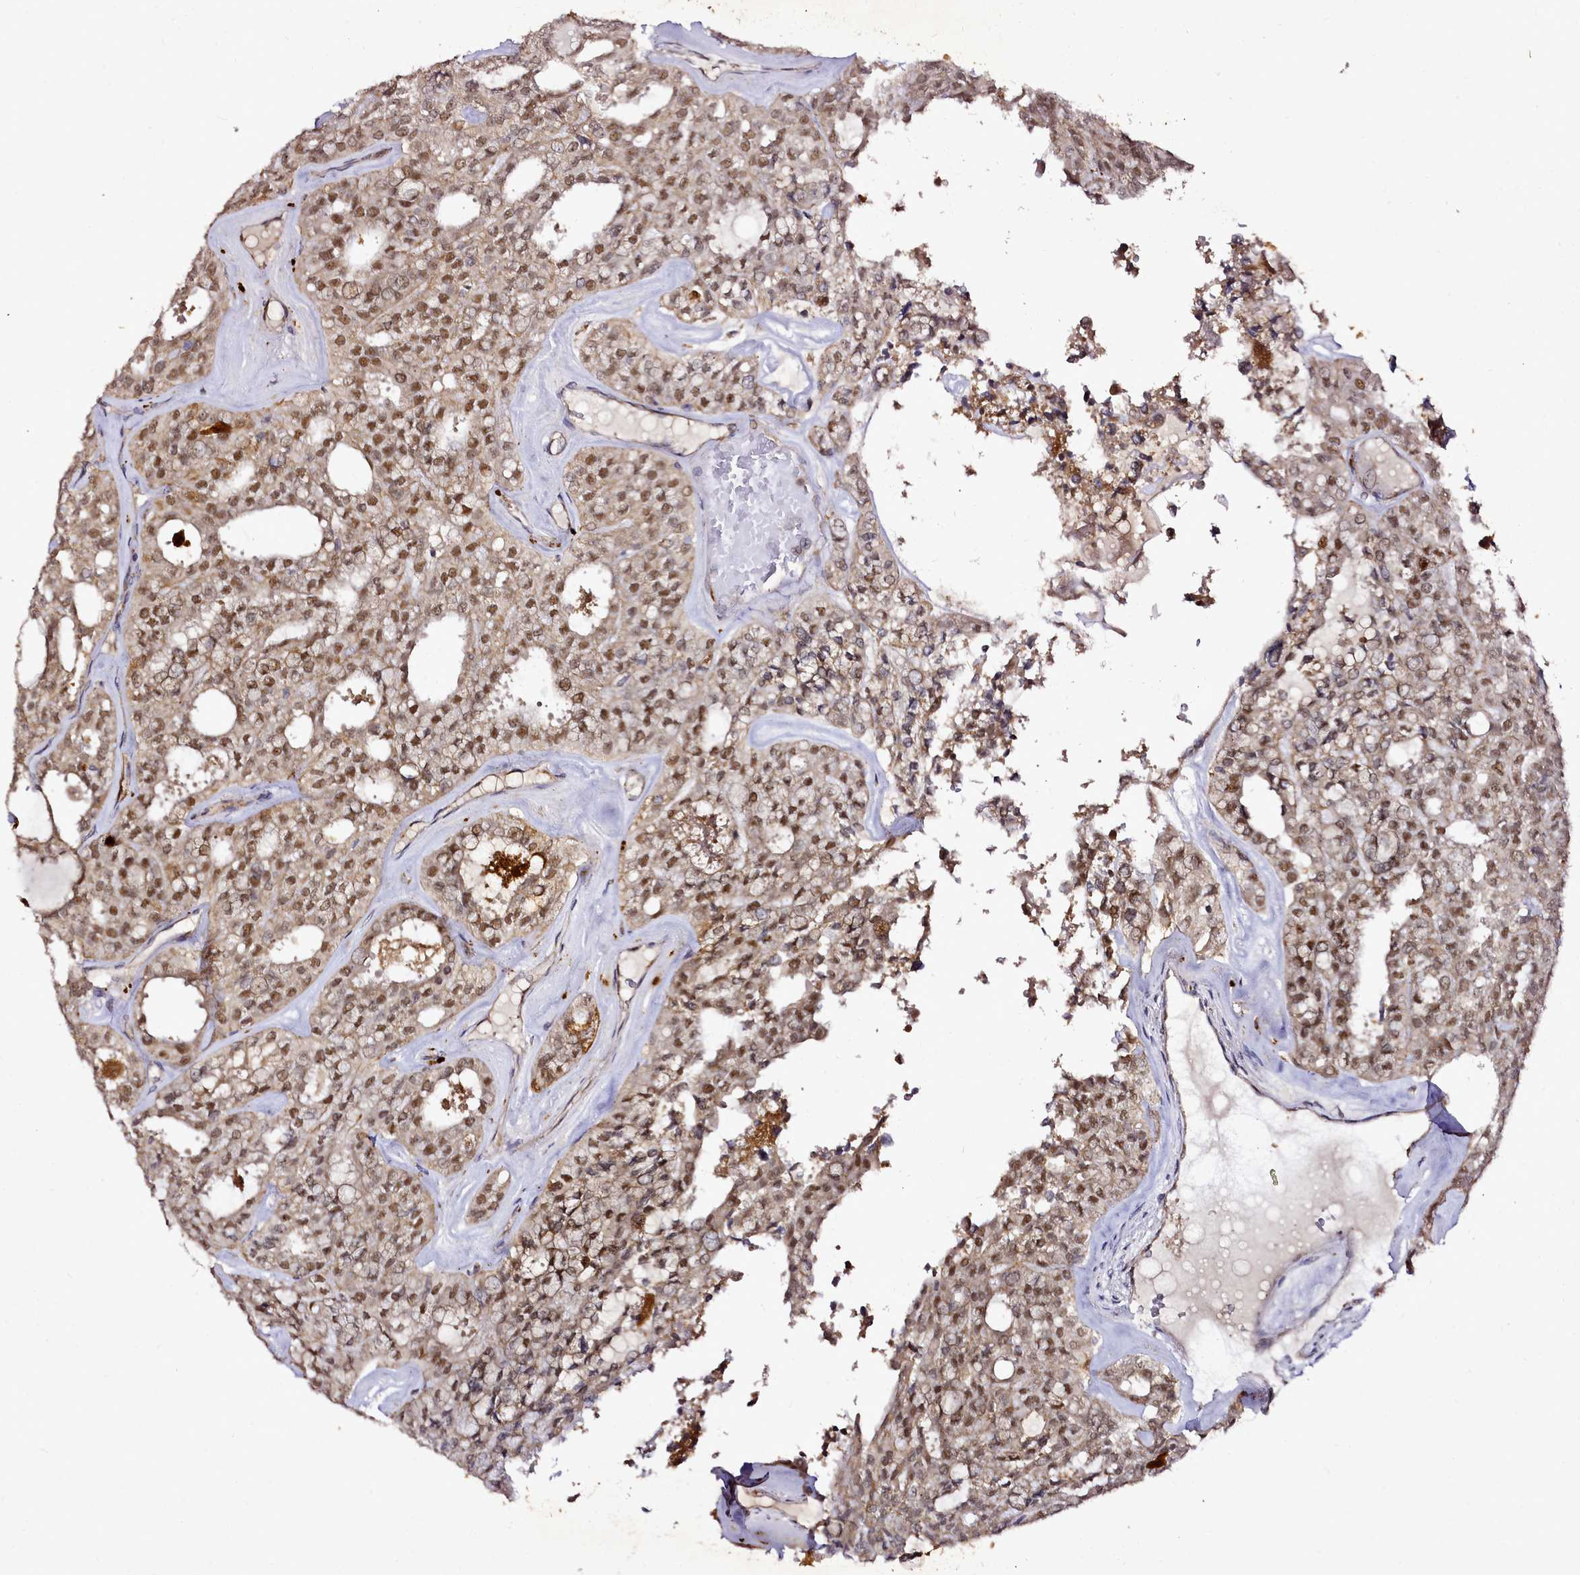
{"staining": {"intensity": "moderate", "quantity": ">75%", "location": "cytoplasmic/membranous,nuclear"}, "tissue": "thyroid cancer", "cell_type": "Tumor cells", "image_type": "cancer", "snomed": [{"axis": "morphology", "description": "Follicular adenoma carcinoma, NOS"}, {"axis": "topography", "description": "Thyroid gland"}], "caption": "This image displays IHC staining of human thyroid follicular adenoma carcinoma, with medium moderate cytoplasmic/membranous and nuclear positivity in approximately >75% of tumor cells.", "gene": "EDIL3", "patient": {"sex": "male", "age": 75}}